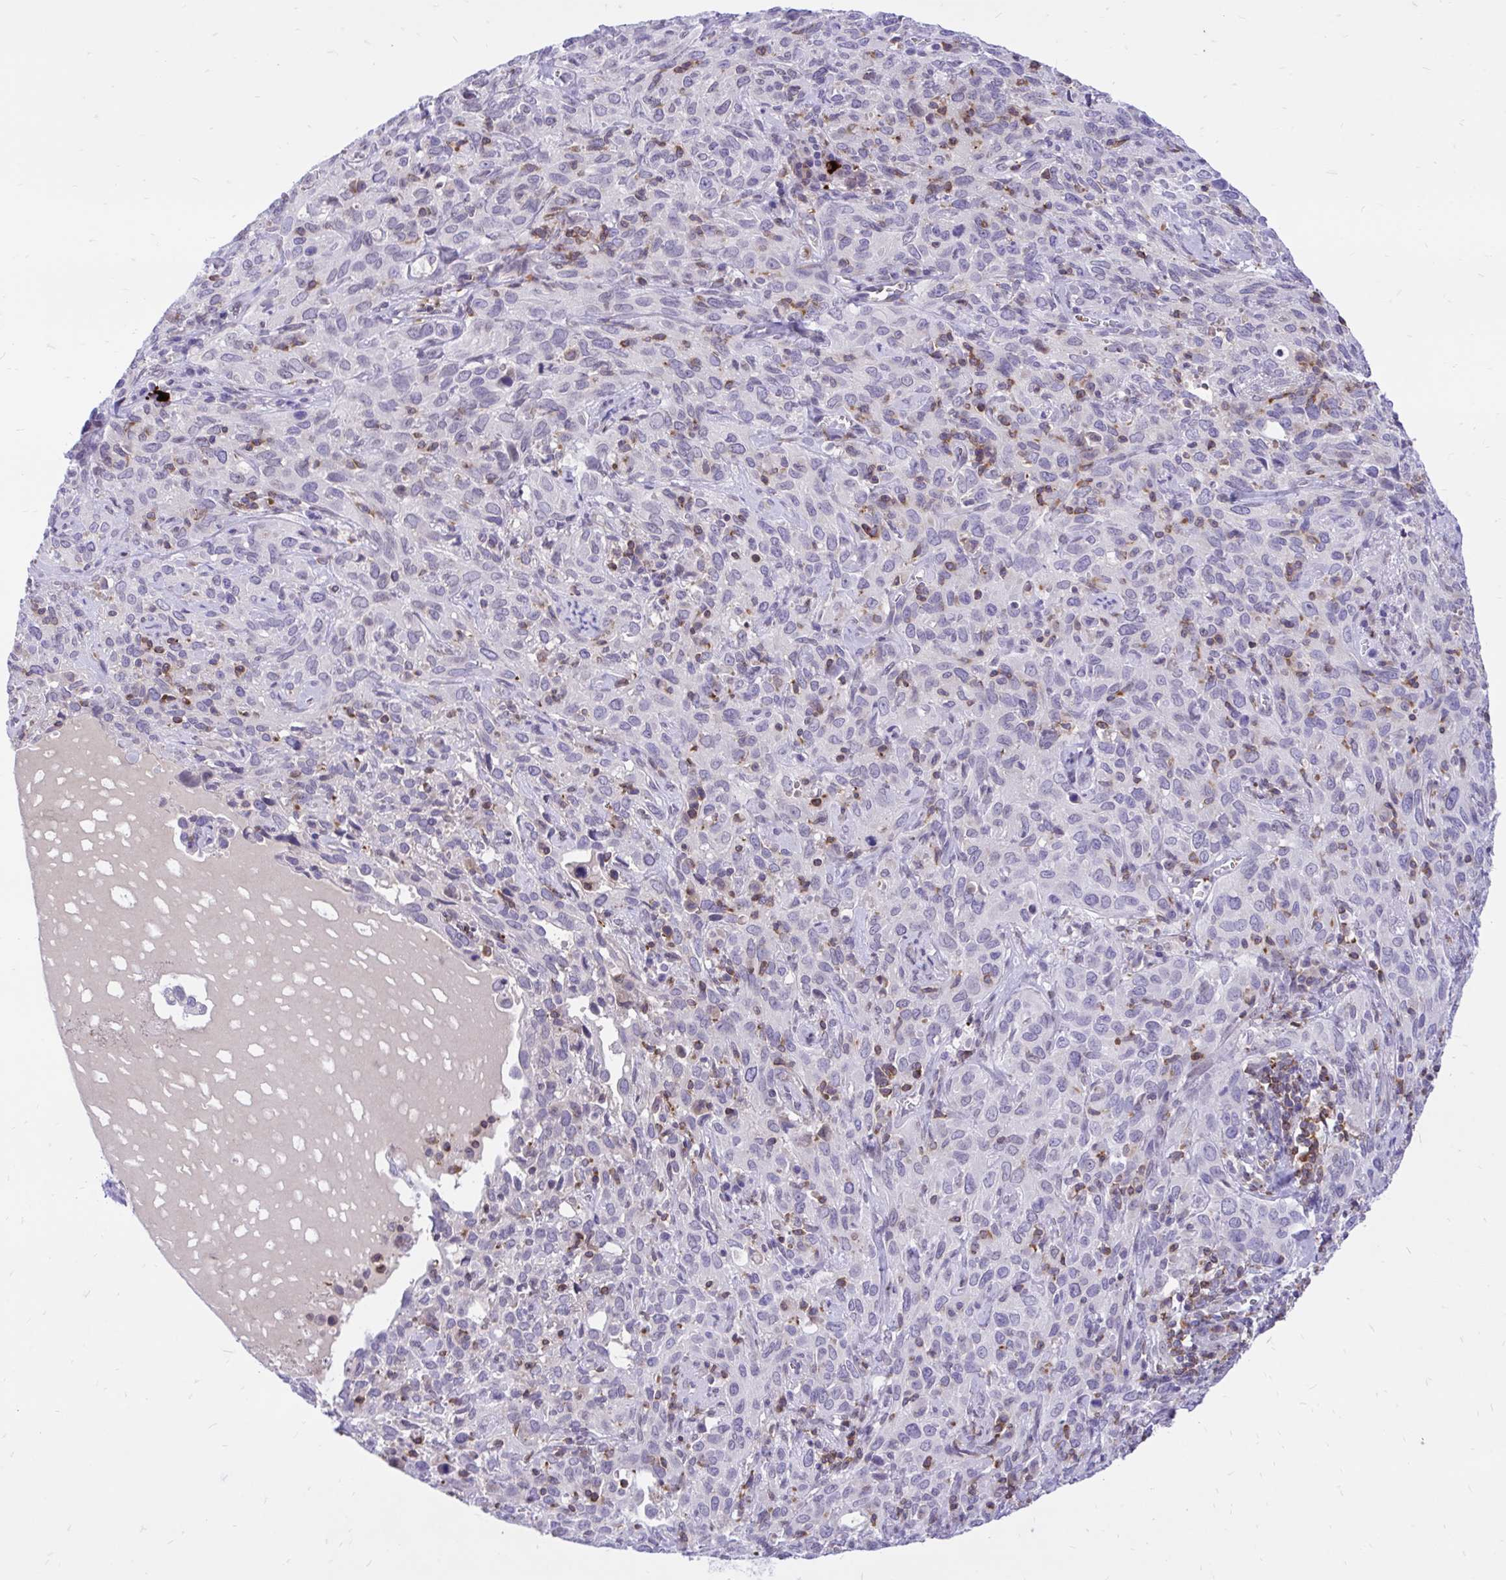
{"staining": {"intensity": "negative", "quantity": "none", "location": "none"}, "tissue": "cervical cancer", "cell_type": "Tumor cells", "image_type": "cancer", "snomed": [{"axis": "morphology", "description": "Normal tissue, NOS"}, {"axis": "morphology", "description": "Squamous cell carcinoma, NOS"}, {"axis": "topography", "description": "Cervix"}], "caption": "An immunohistochemistry (IHC) histopathology image of squamous cell carcinoma (cervical) is shown. There is no staining in tumor cells of squamous cell carcinoma (cervical).", "gene": "CXCL8", "patient": {"sex": "female", "age": 51}}